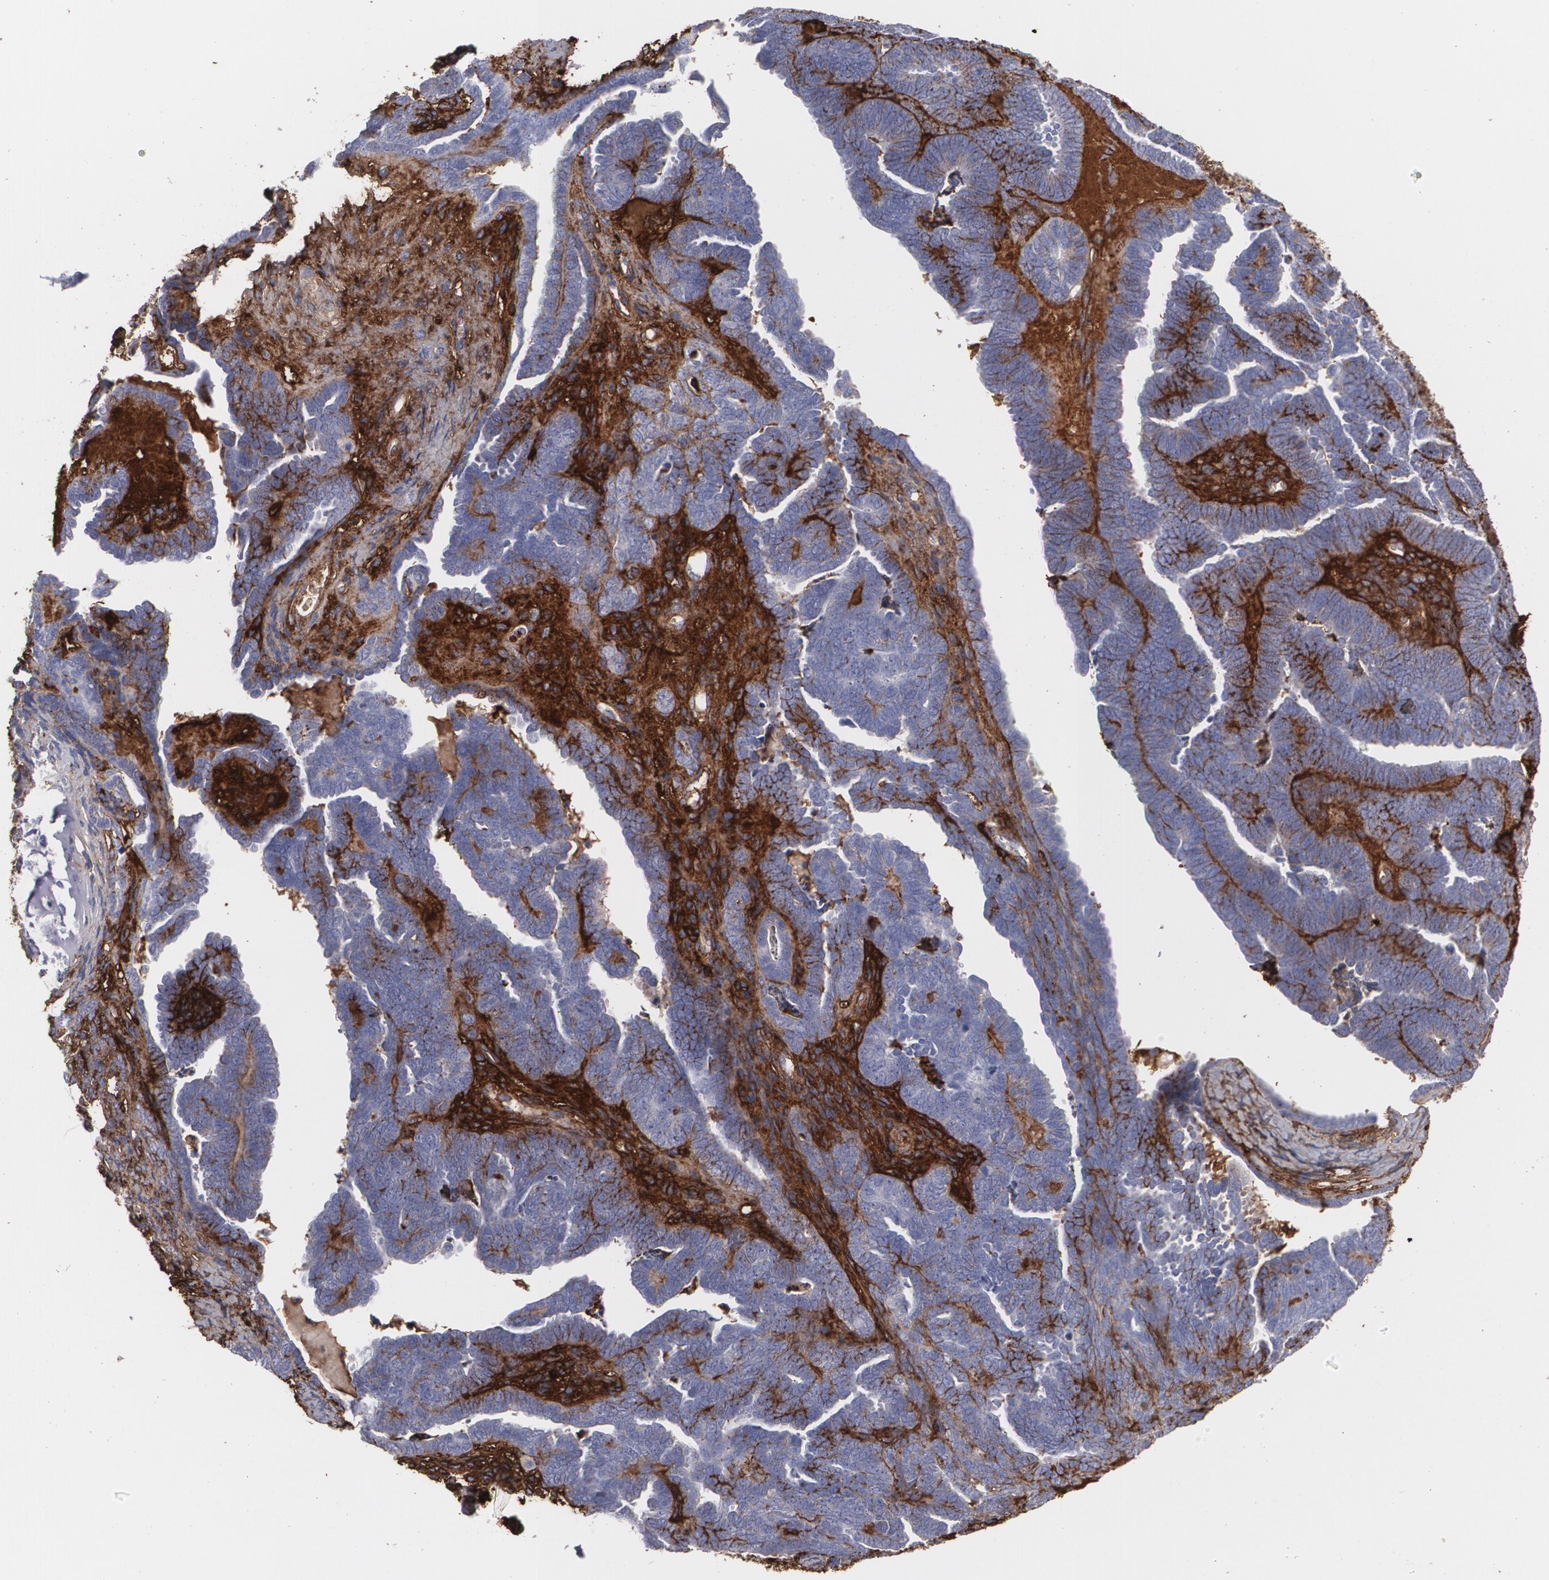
{"staining": {"intensity": "strong", "quantity": ">75%", "location": "cytoplasmic/membranous"}, "tissue": "endometrial cancer", "cell_type": "Tumor cells", "image_type": "cancer", "snomed": [{"axis": "morphology", "description": "Neoplasm, malignant, NOS"}, {"axis": "topography", "description": "Endometrium"}], "caption": "Immunohistochemistry image of neoplastic tissue: endometrial cancer (neoplasm (malignant)) stained using immunohistochemistry shows high levels of strong protein expression localized specifically in the cytoplasmic/membranous of tumor cells, appearing as a cytoplasmic/membranous brown color.", "gene": "FBLN1", "patient": {"sex": "female", "age": 74}}